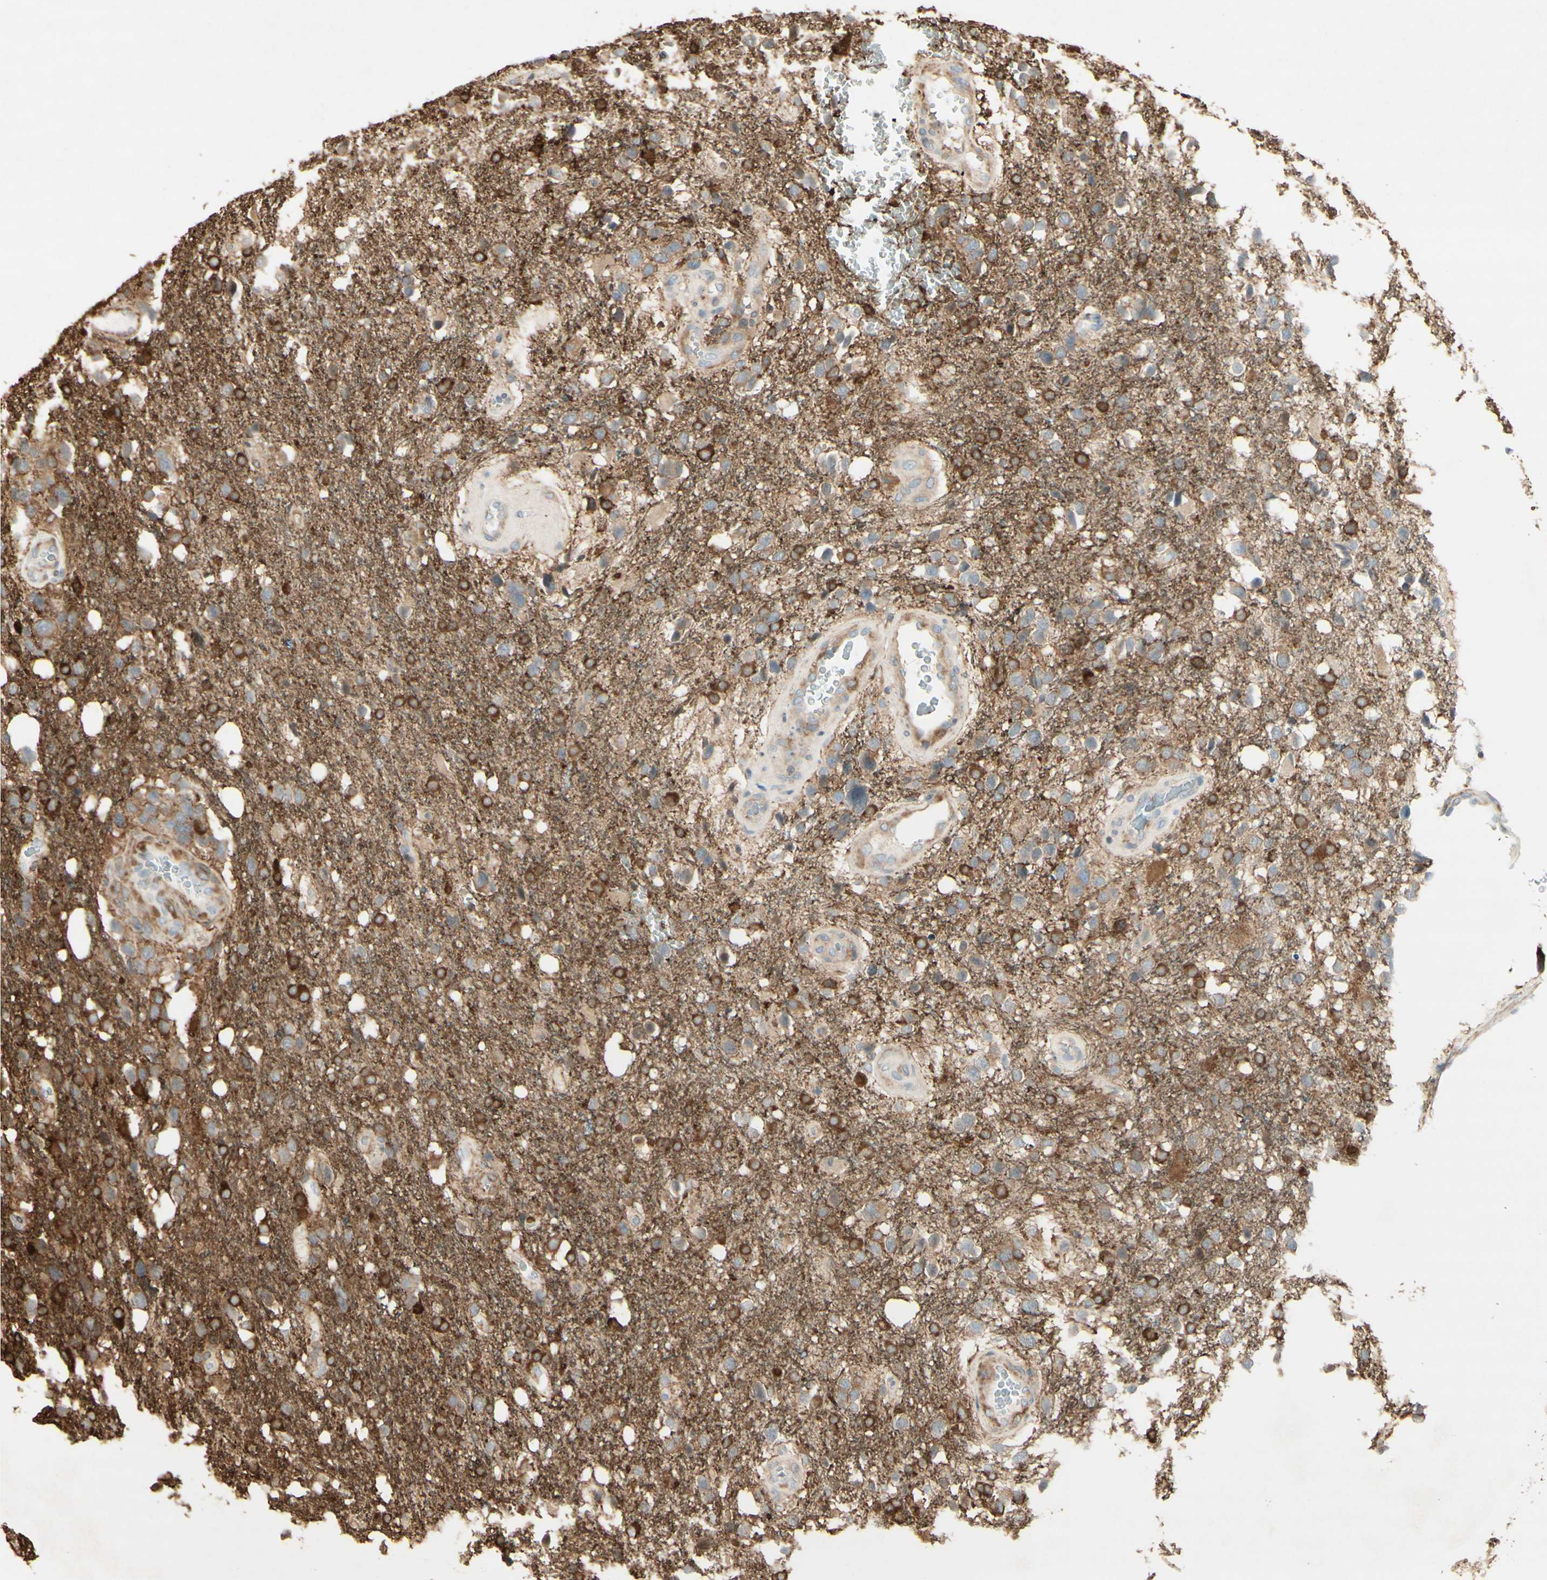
{"staining": {"intensity": "weak", "quantity": "25%-75%", "location": "cytoplasmic/membranous"}, "tissue": "glioma", "cell_type": "Tumor cells", "image_type": "cancer", "snomed": [{"axis": "morphology", "description": "Glioma, malignant, High grade"}, {"axis": "topography", "description": "Brain"}], "caption": "IHC photomicrograph of human malignant high-grade glioma stained for a protein (brown), which reveals low levels of weak cytoplasmic/membranous staining in about 25%-75% of tumor cells.", "gene": "MAP1B", "patient": {"sex": "female", "age": 58}}